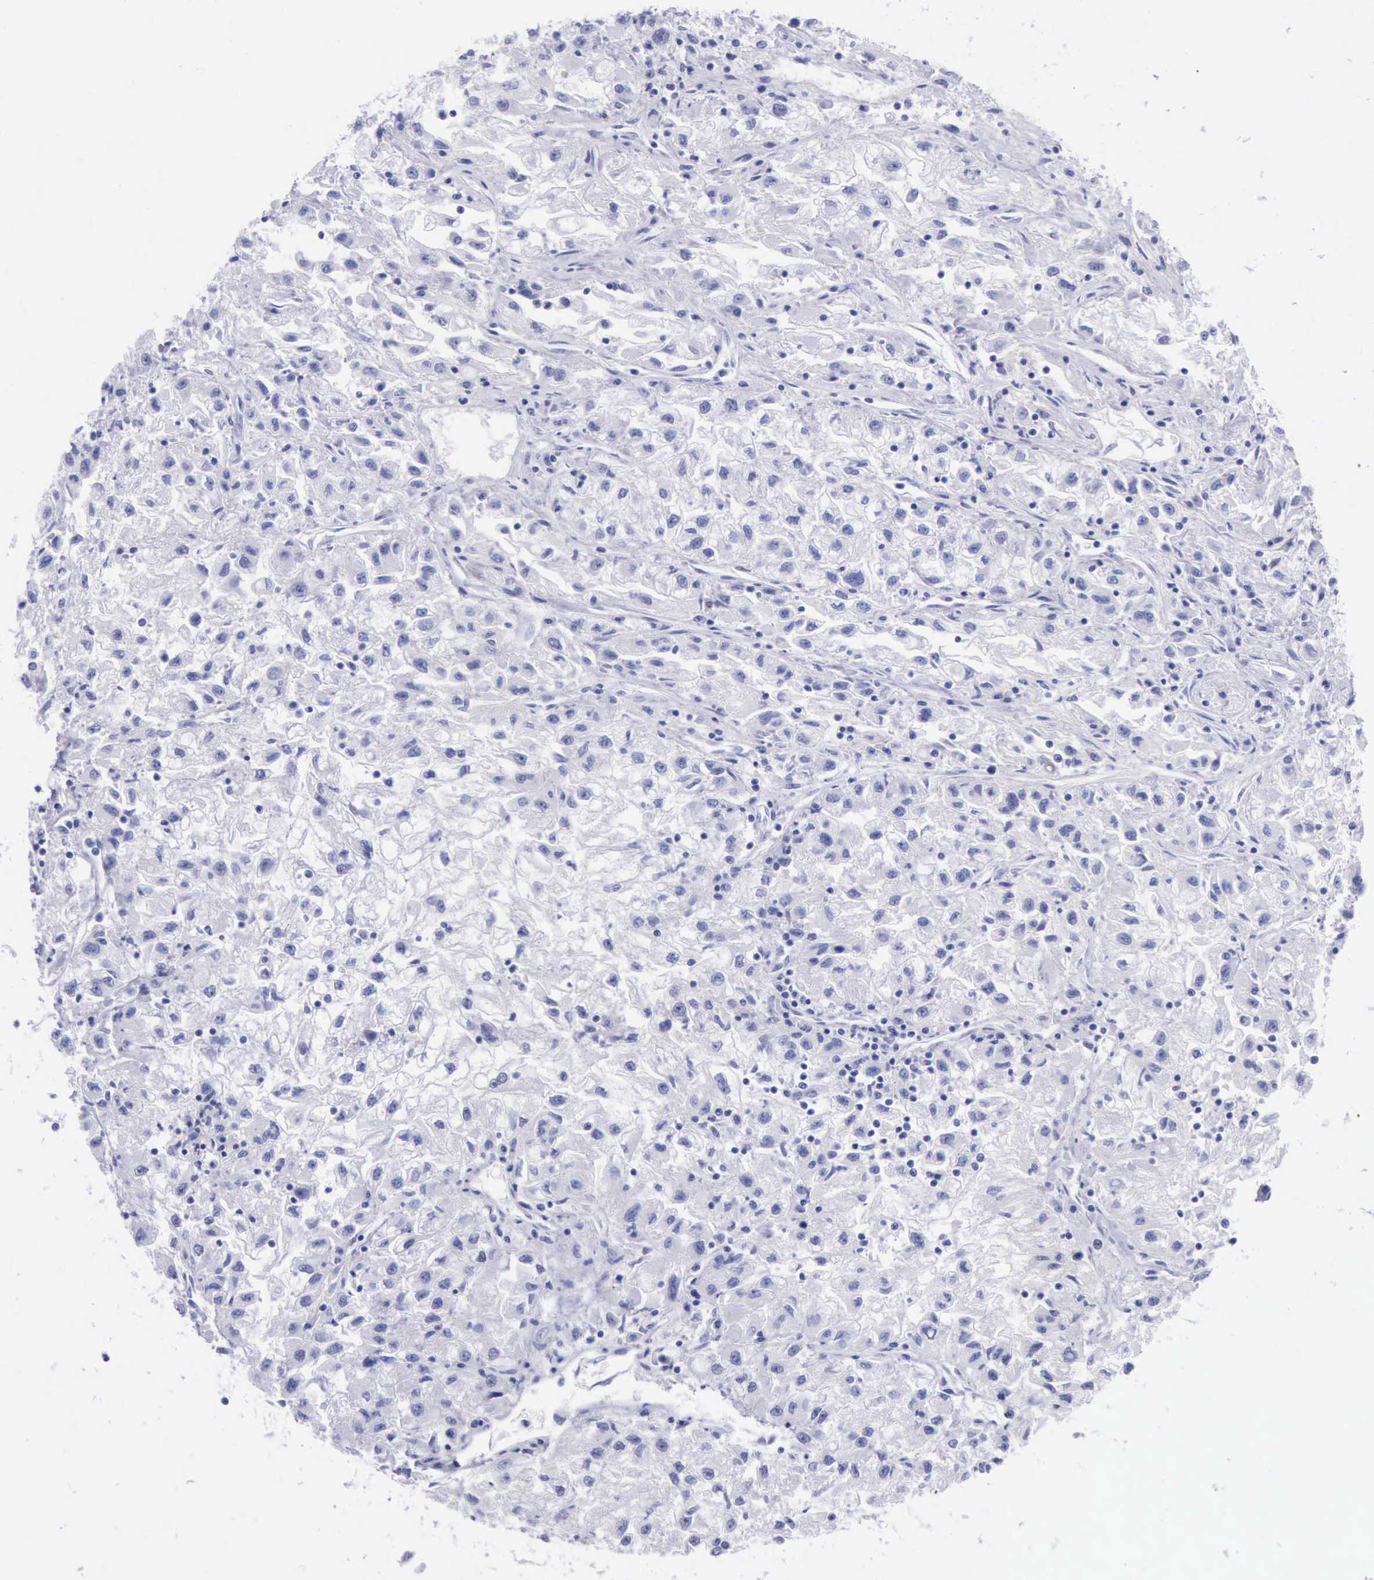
{"staining": {"intensity": "negative", "quantity": "none", "location": "none"}, "tissue": "renal cancer", "cell_type": "Tumor cells", "image_type": "cancer", "snomed": [{"axis": "morphology", "description": "Adenocarcinoma, NOS"}, {"axis": "topography", "description": "Kidney"}], "caption": "A histopathology image of renal adenocarcinoma stained for a protein exhibits no brown staining in tumor cells.", "gene": "MCM2", "patient": {"sex": "male", "age": 59}}